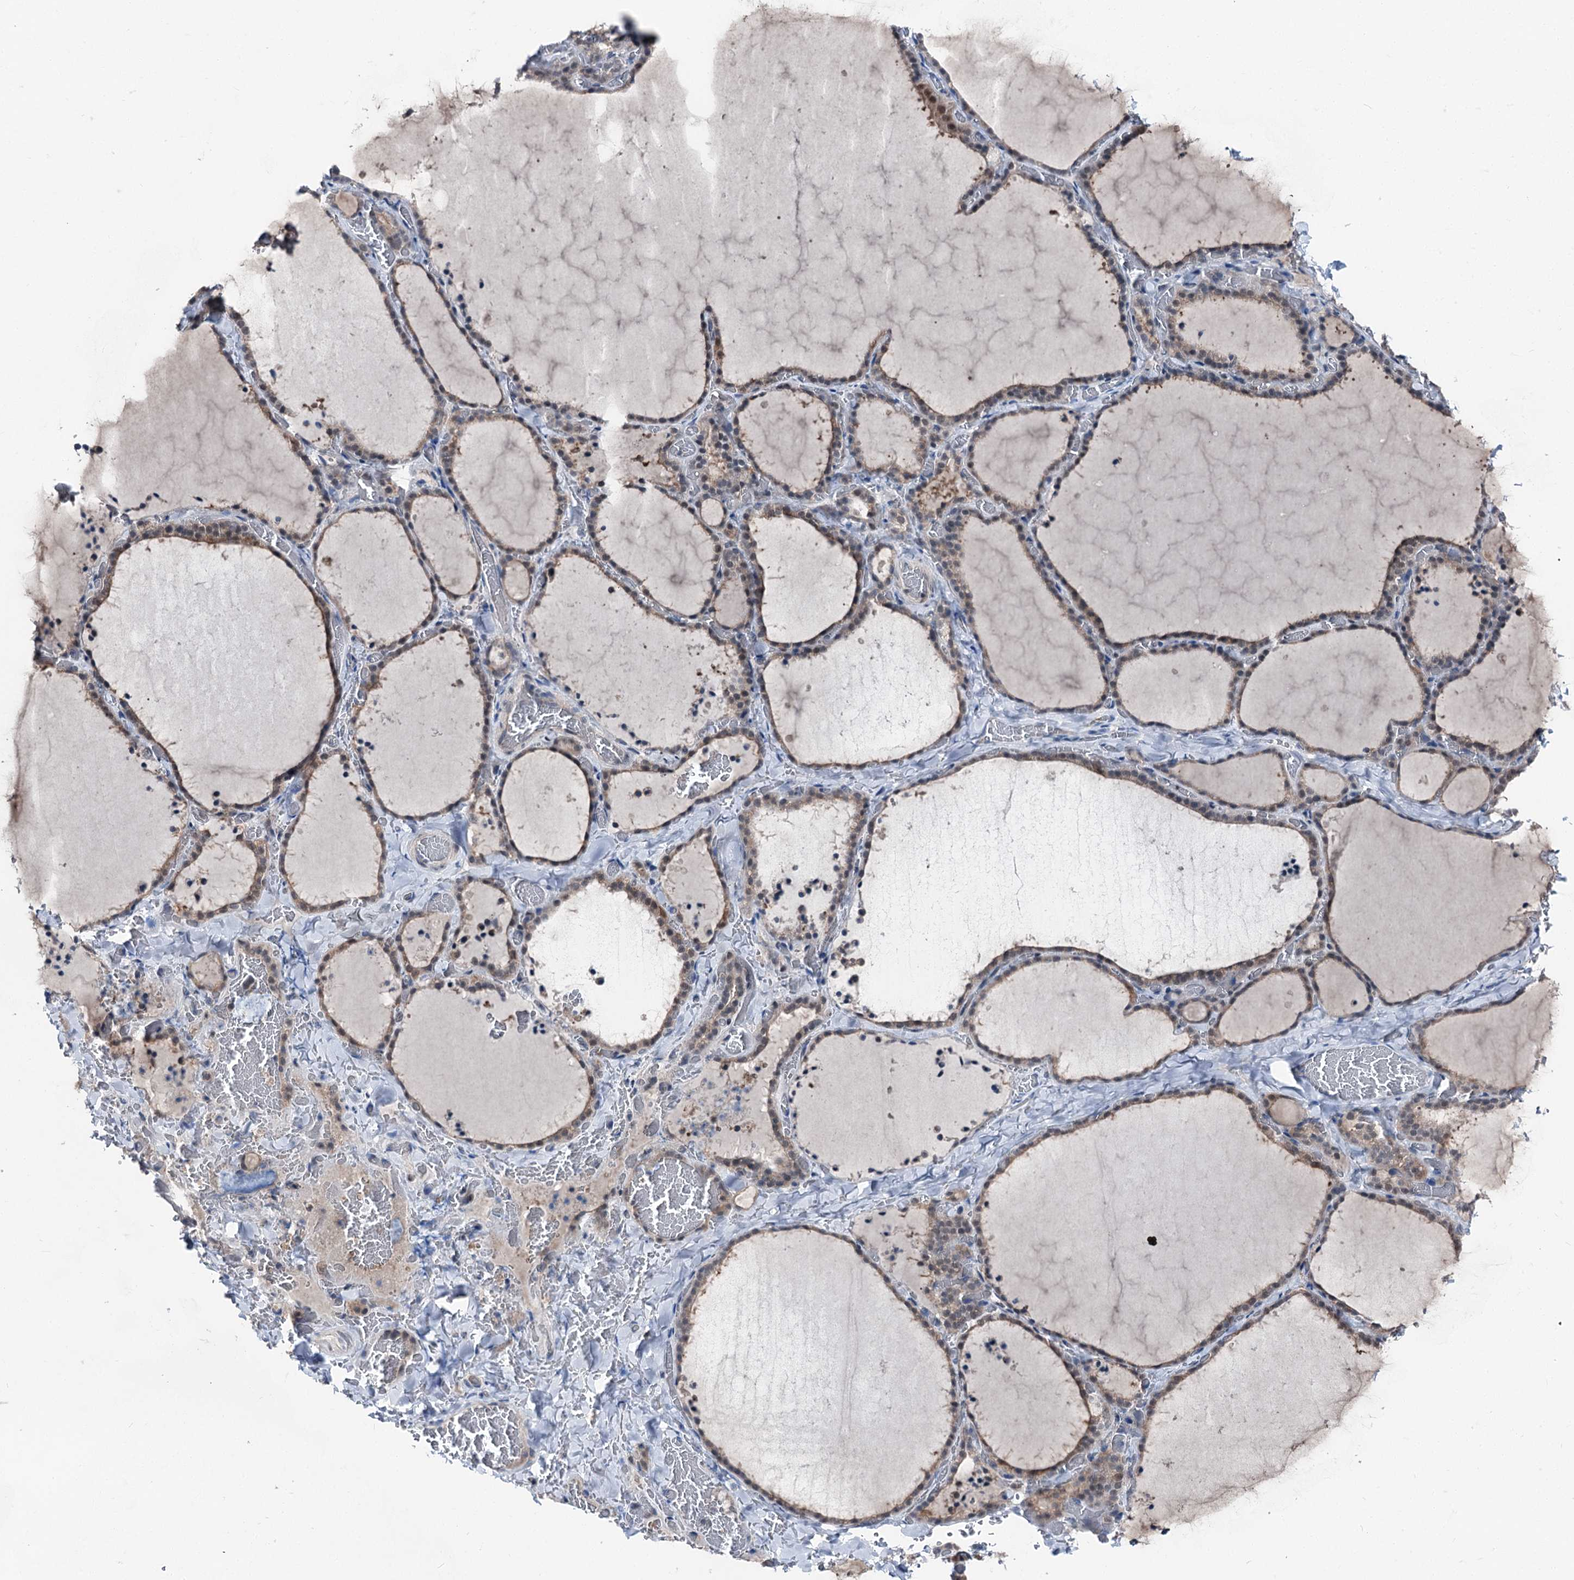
{"staining": {"intensity": "weak", "quantity": ">75%", "location": "cytoplasmic/membranous,nuclear"}, "tissue": "thyroid gland", "cell_type": "Glandular cells", "image_type": "normal", "snomed": [{"axis": "morphology", "description": "Normal tissue, NOS"}, {"axis": "topography", "description": "Thyroid gland"}], "caption": "This image exhibits immunohistochemistry (IHC) staining of unremarkable thyroid gland, with low weak cytoplasmic/membranous,nuclear staining in about >75% of glandular cells.", "gene": "PSMD13", "patient": {"sex": "female", "age": 22}}